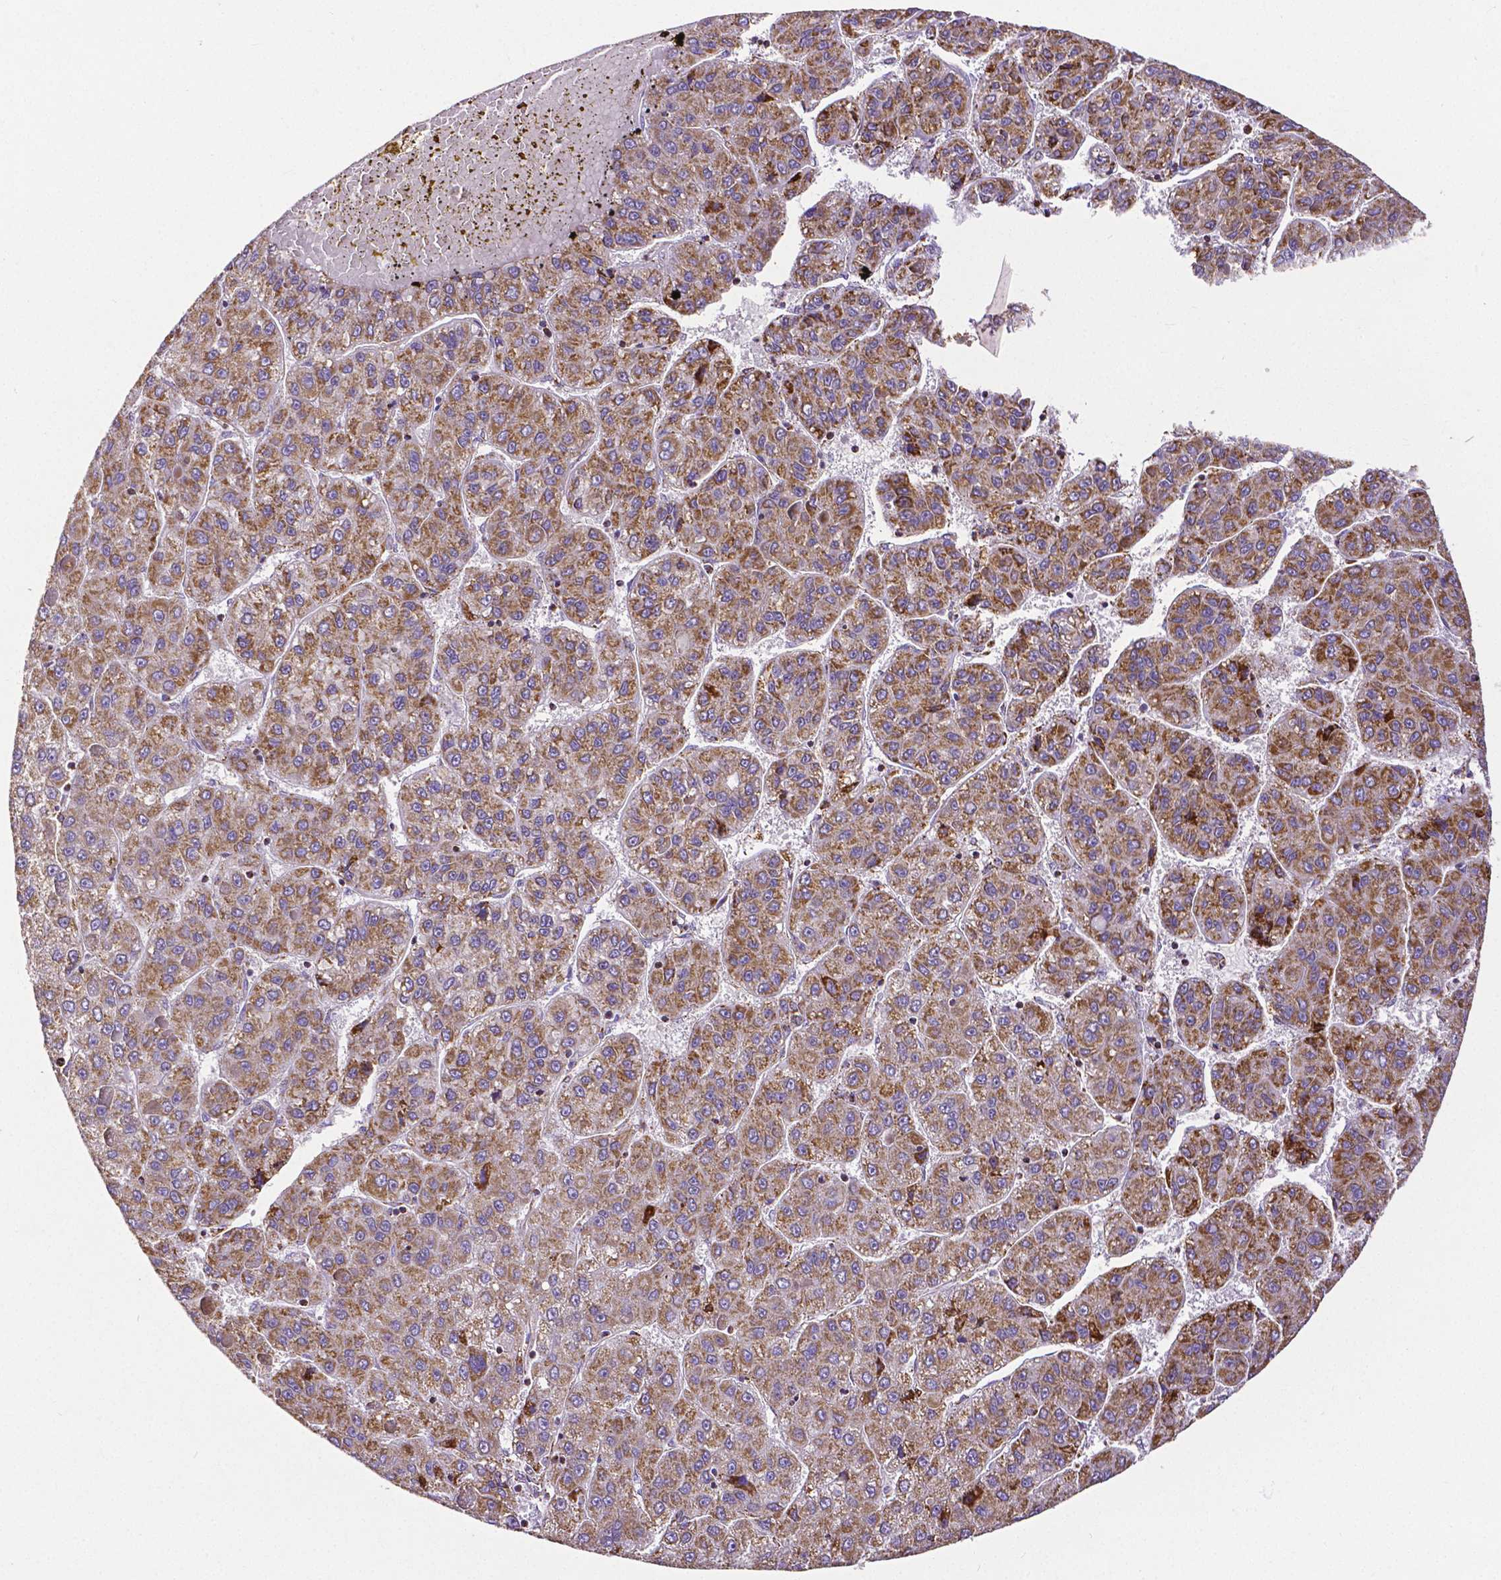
{"staining": {"intensity": "moderate", "quantity": ">75%", "location": "cytoplasmic/membranous"}, "tissue": "liver cancer", "cell_type": "Tumor cells", "image_type": "cancer", "snomed": [{"axis": "morphology", "description": "Carcinoma, Hepatocellular, NOS"}, {"axis": "topography", "description": "Liver"}], "caption": "Moderate cytoplasmic/membranous positivity for a protein is seen in approximately >75% of tumor cells of liver cancer using immunohistochemistry (IHC).", "gene": "MACC1", "patient": {"sex": "female", "age": 82}}